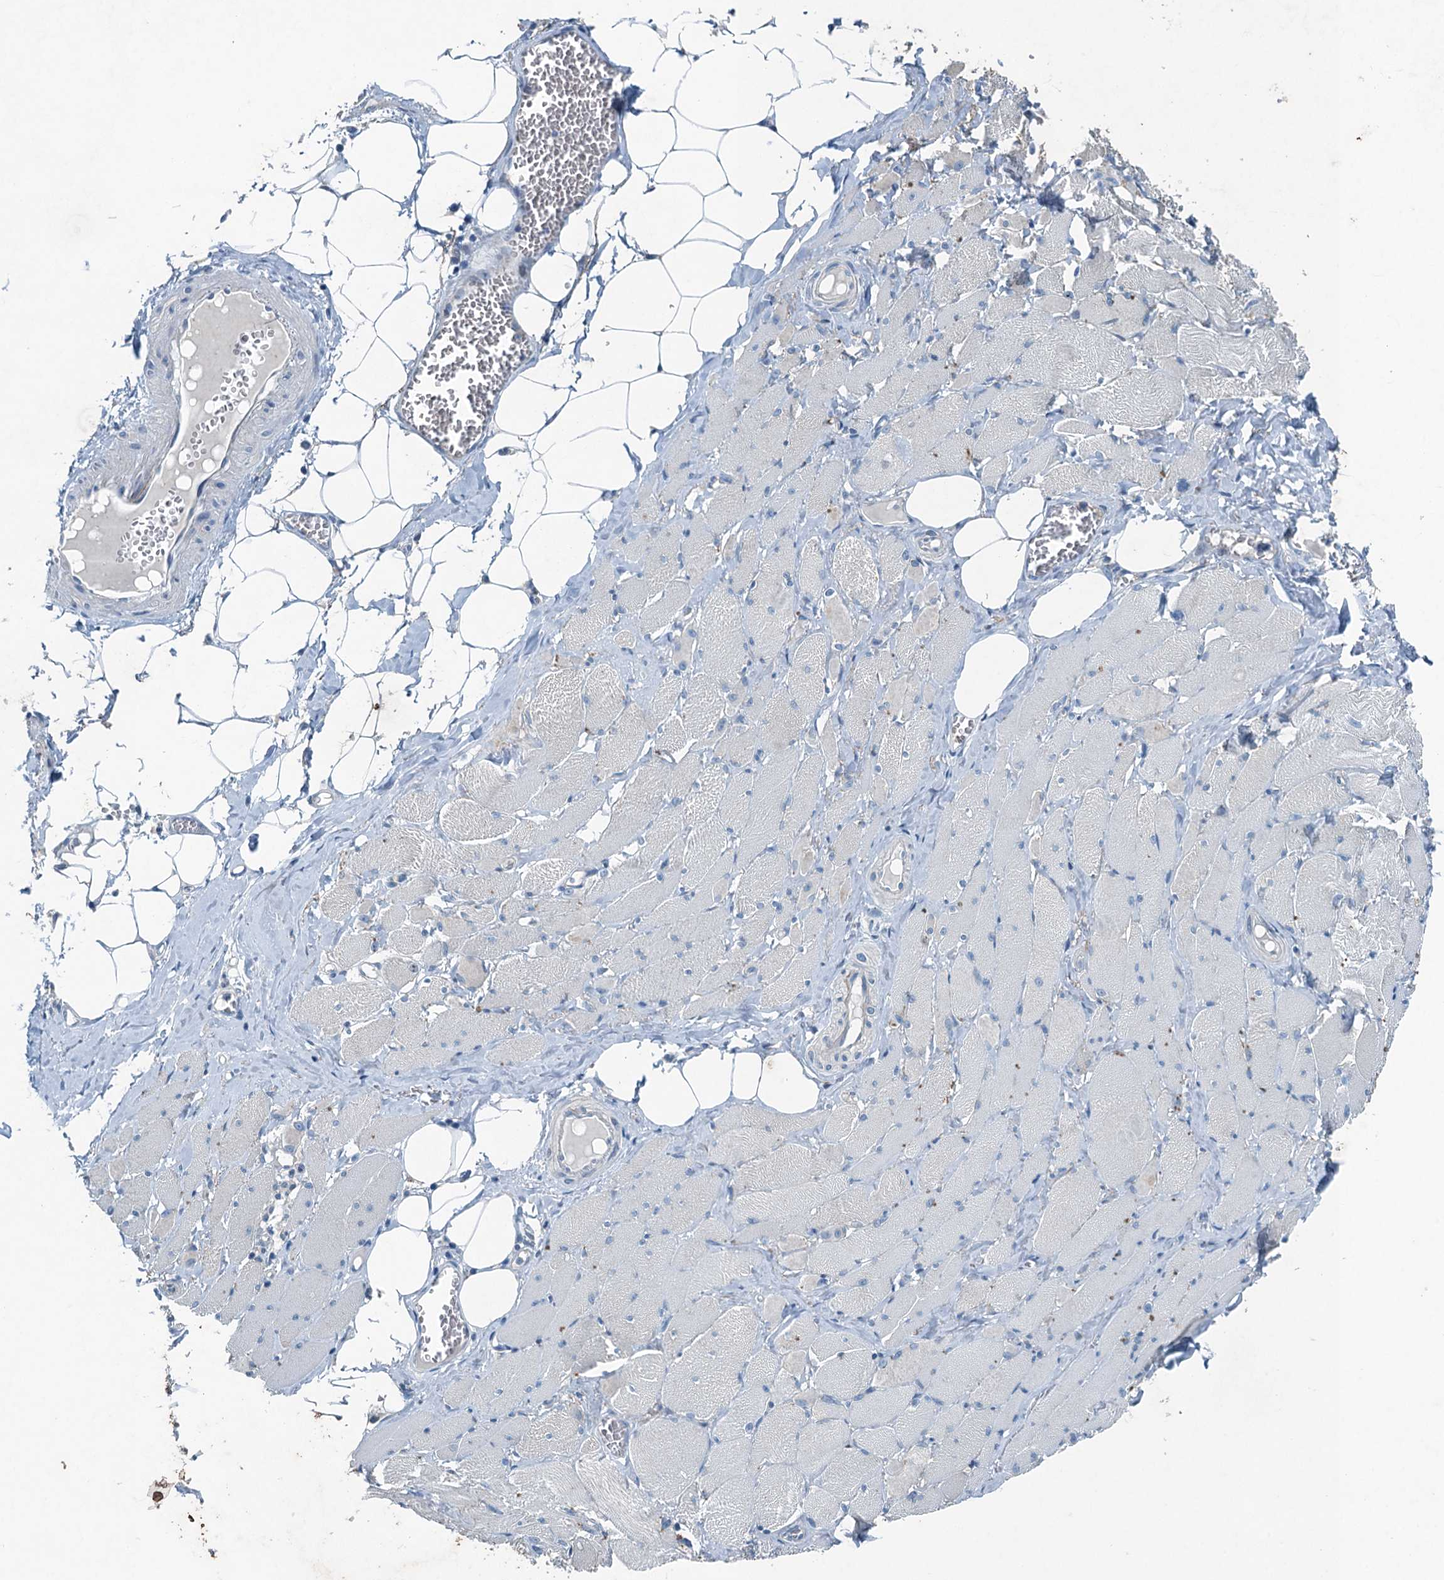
{"staining": {"intensity": "negative", "quantity": "none", "location": "none"}, "tissue": "skeletal muscle", "cell_type": "Myocytes", "image_type": "normal", "snomed": [{"axis": "morphology", "description": "Normal tissue, NOS"}, {"axis": "morphology", "description": "Basal cell carcinoma"}, {"axis": "topography", "description": "Skeletal muscle"}], "caption": "This histopathology image is of benign skeletal muscle stained with immunohistochemistry to label a protein in brown with the nuclei are counter-stained blue. There is no expression in myocytes.", "gene": "CBLIF", "patient": {"sex": "female", "age": 64}}